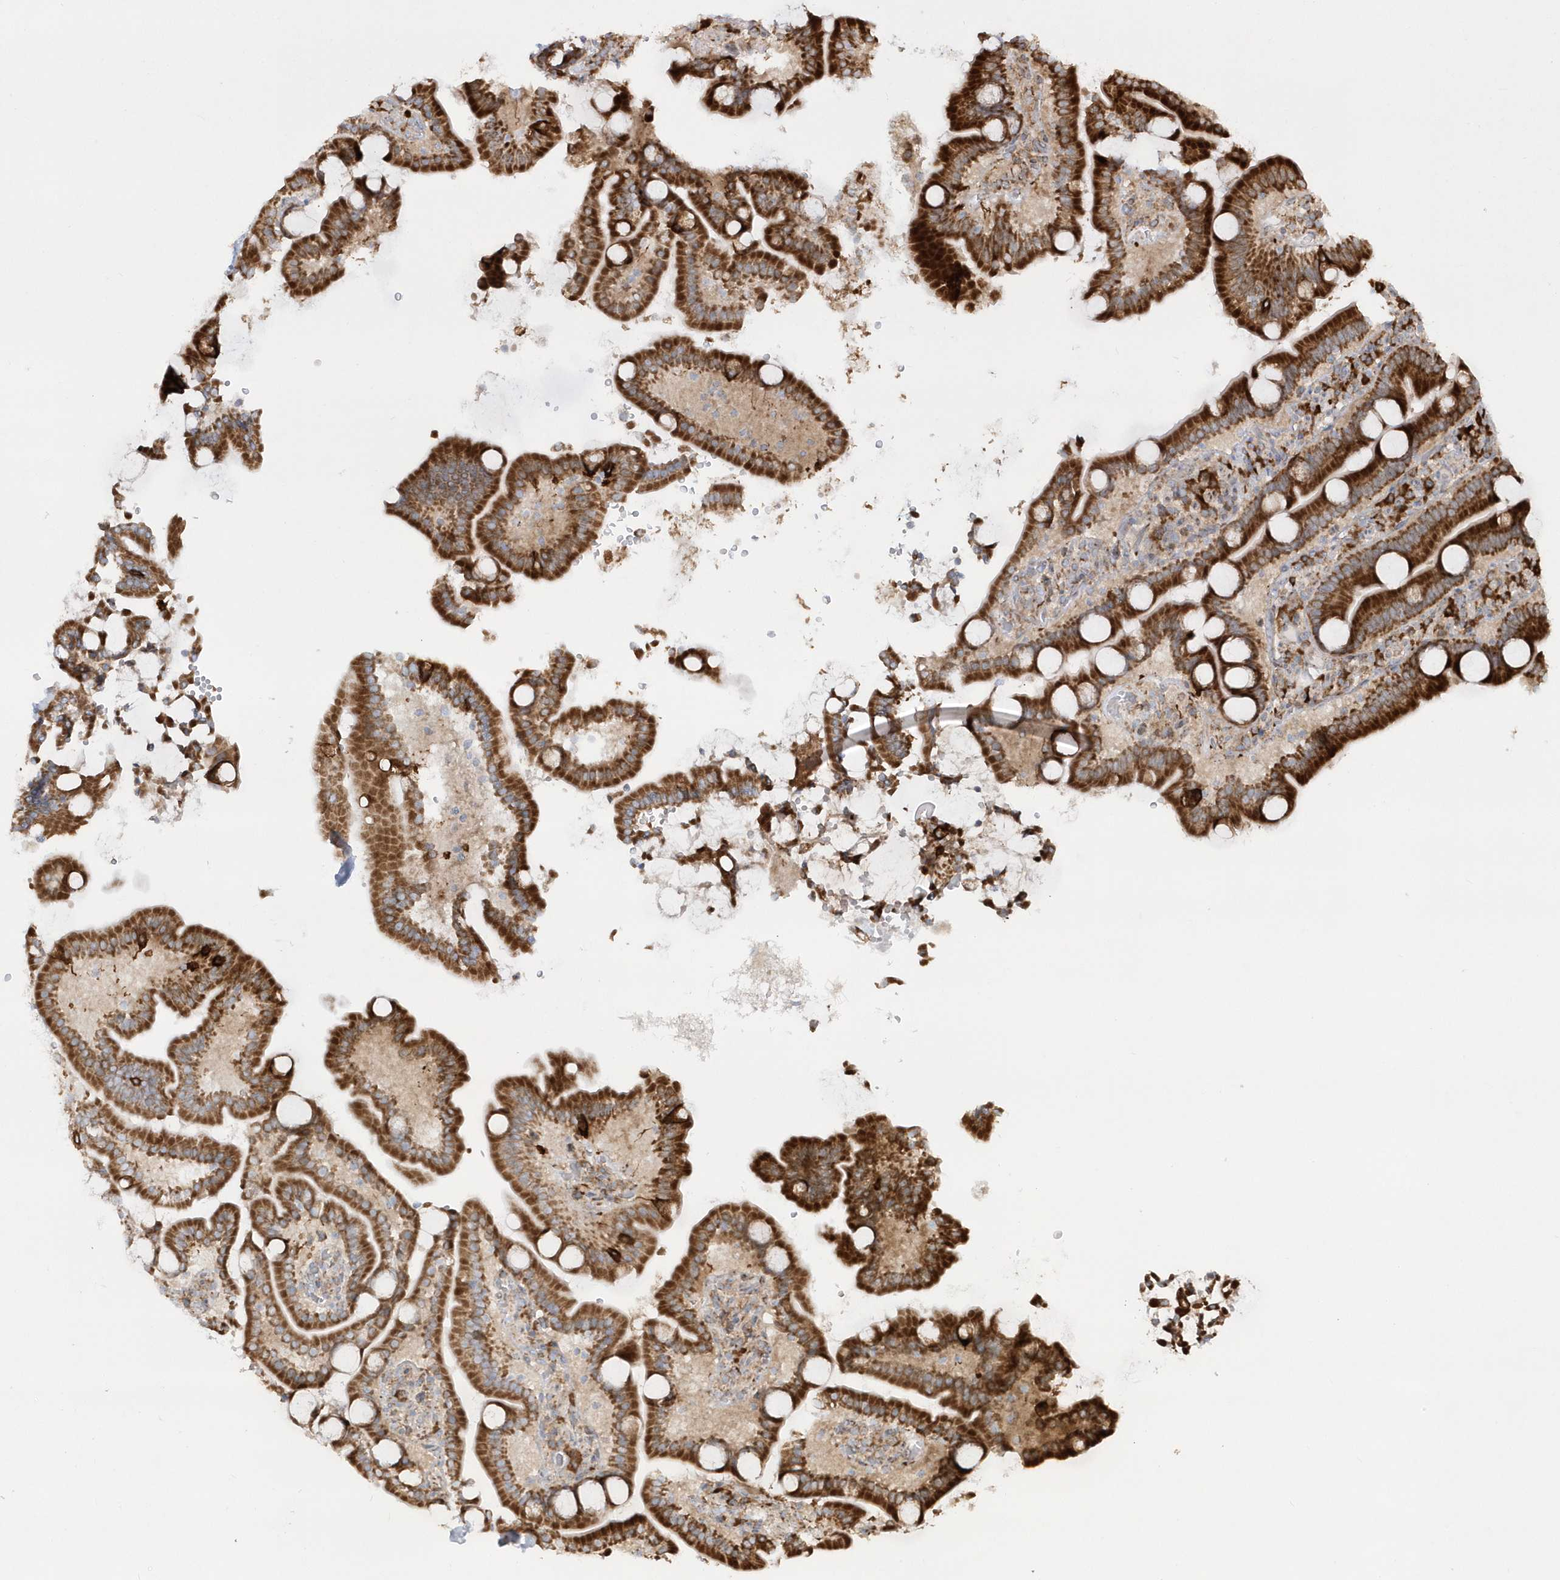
{"staining": {"intensity": "strong", "quantity": ">75%", "location": "cytoplasmic/membranous"}, "tissue": "duodenum", "cell_type": "Glandular cells", "image_type": "normal", "snomed": [{"axis": "morphology", "description": "Normal tissue, NOS"}, {"axis": "topography", "description": "Duodenum"}], "caption": "Protein staining reveals strong cytoplasmic/membranous positivity in about >75% of glandular cells in unremarkable duodenum.", "gene": "SH3BP2", "patient": {"sex": "male", "age": 55}}